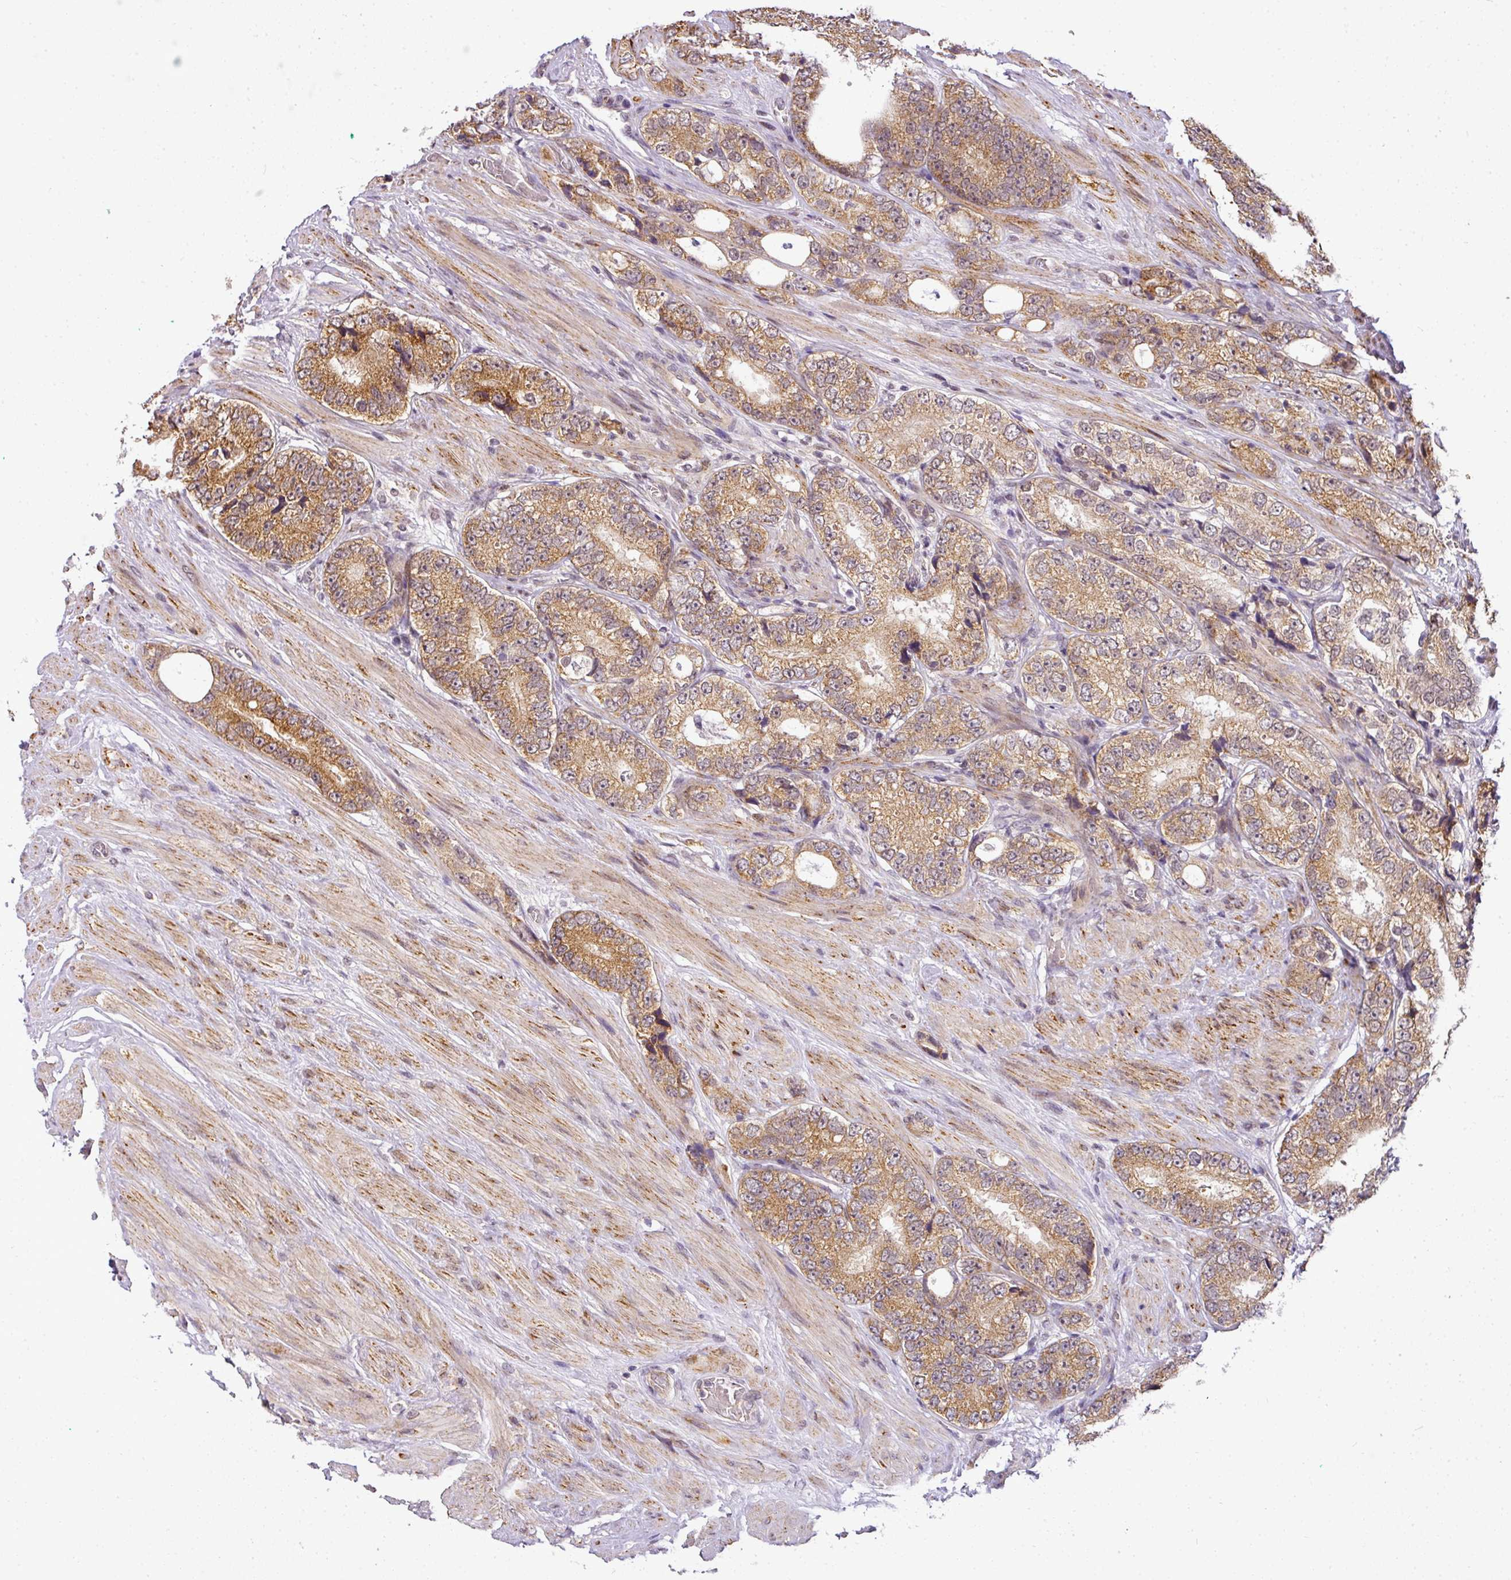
{"staining": {"intensity": "moderate", "quantity": ">75%", "location": "cytoplasmic/membranous"}, "tissue": "prostate cancer", "cell_type": "Tumor cells", "image_type": "cancer", "snomed": [{"axis": "morphology", "description": "Adenocarcinoma, High grade"}, {"axis": "topography", "description": "Prostate"}], "caption": "DAB immunohistochemical staining of human prostate cancer (high-grade adenocarcinoma) reveals moderate cytoplasmic/membranous protein positivity in about >75% of tumor cells. (DAB (3,3'-diaminobenzidine) = brown stain, brightfield microscopy at high magnification).", "gene": "C1orf226", "patient": {"sex": "male", "age": 56}}